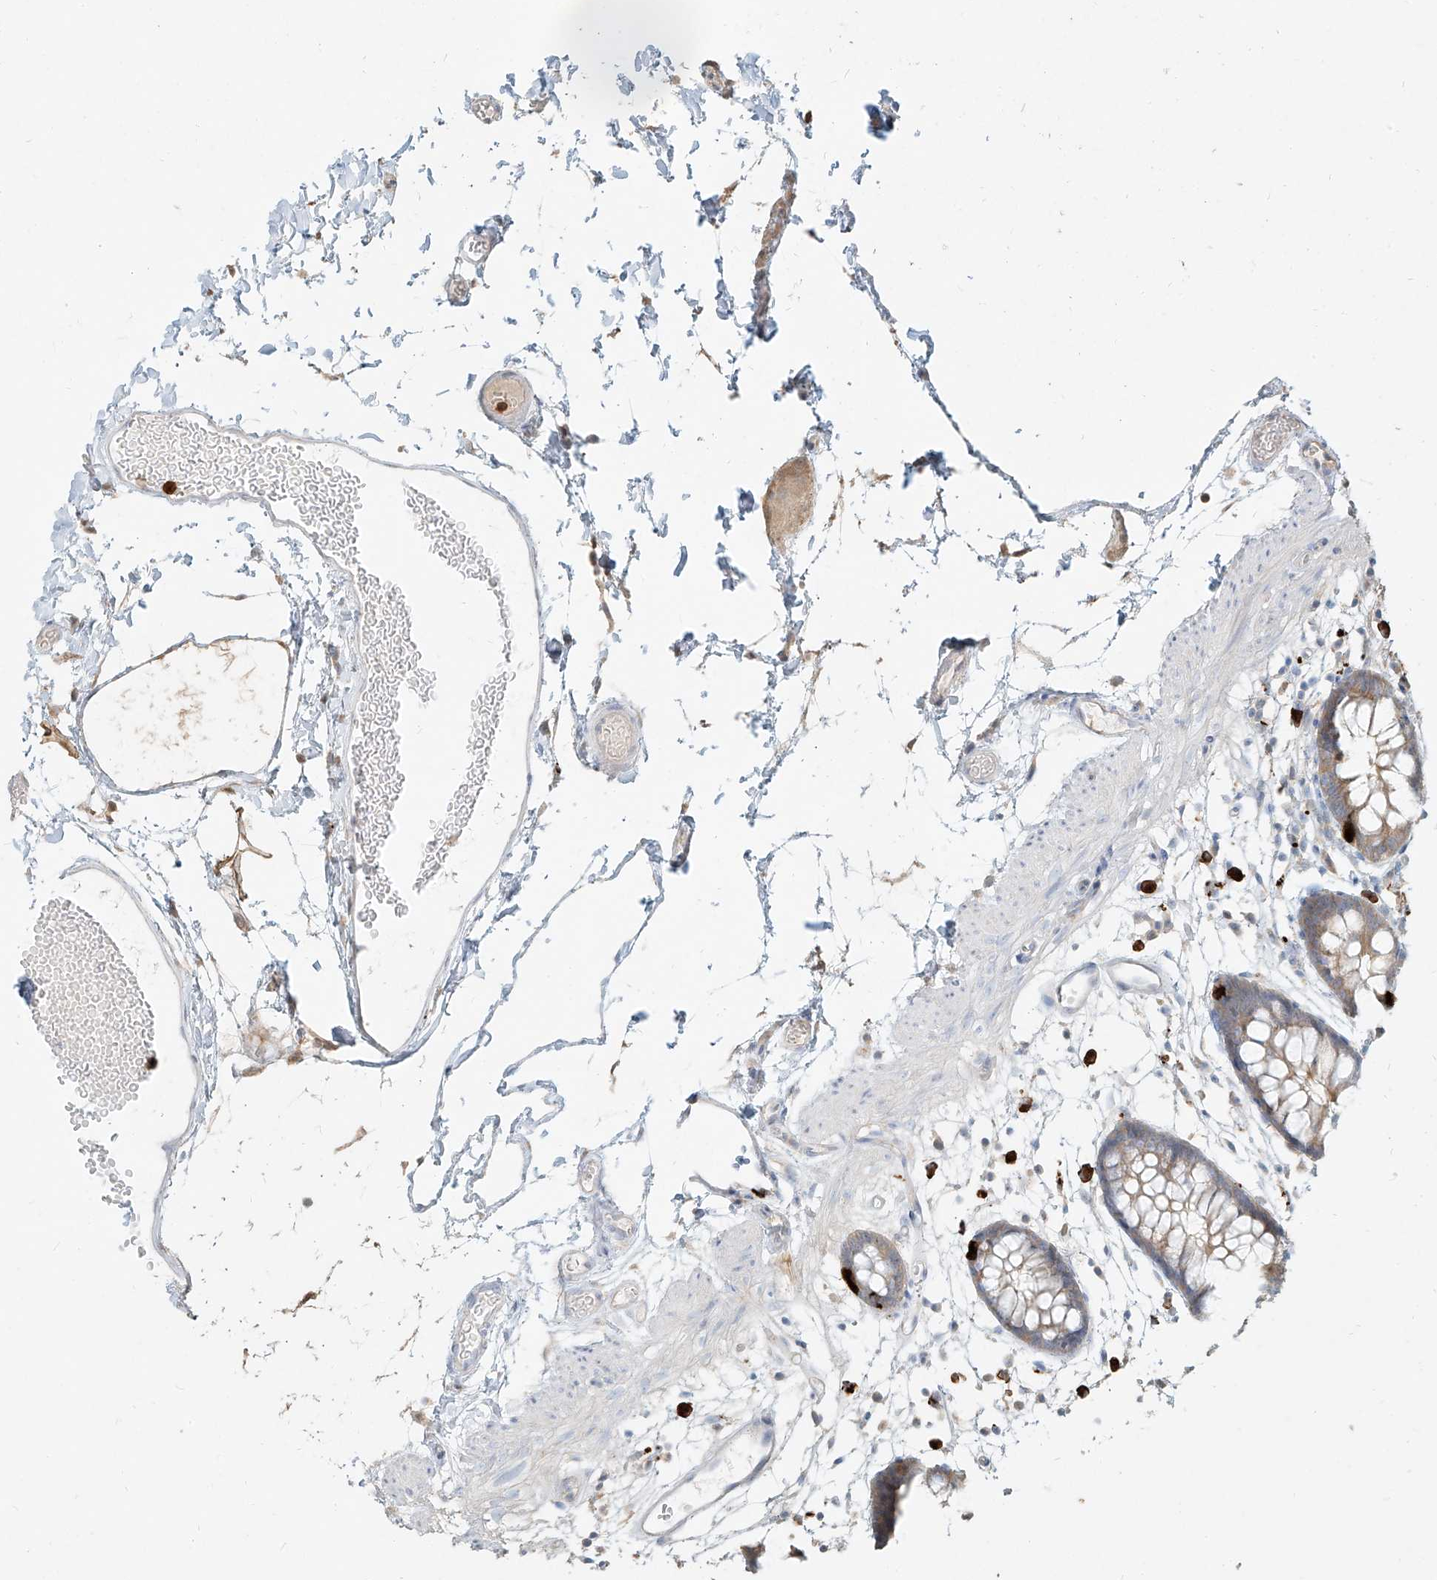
{"staining": {"intensity": "negative", "quantity": "none", "location": "none"}, "tissue": "colon", "cell_type": "Endothelial cells", "image_type": "normal", "snomed": [{"axis": "morphology", "description": "Normal tissue, NOS"}, {"axis": "topography", "description": "Colon"}], "caption": "DAB immunohistochemical staining of unremarkable colon displays no significant staining in endothelial cells. Nuclei are stained in blue.", "gene": "PGD", "patient": {"sex": "male", "age": 56}}